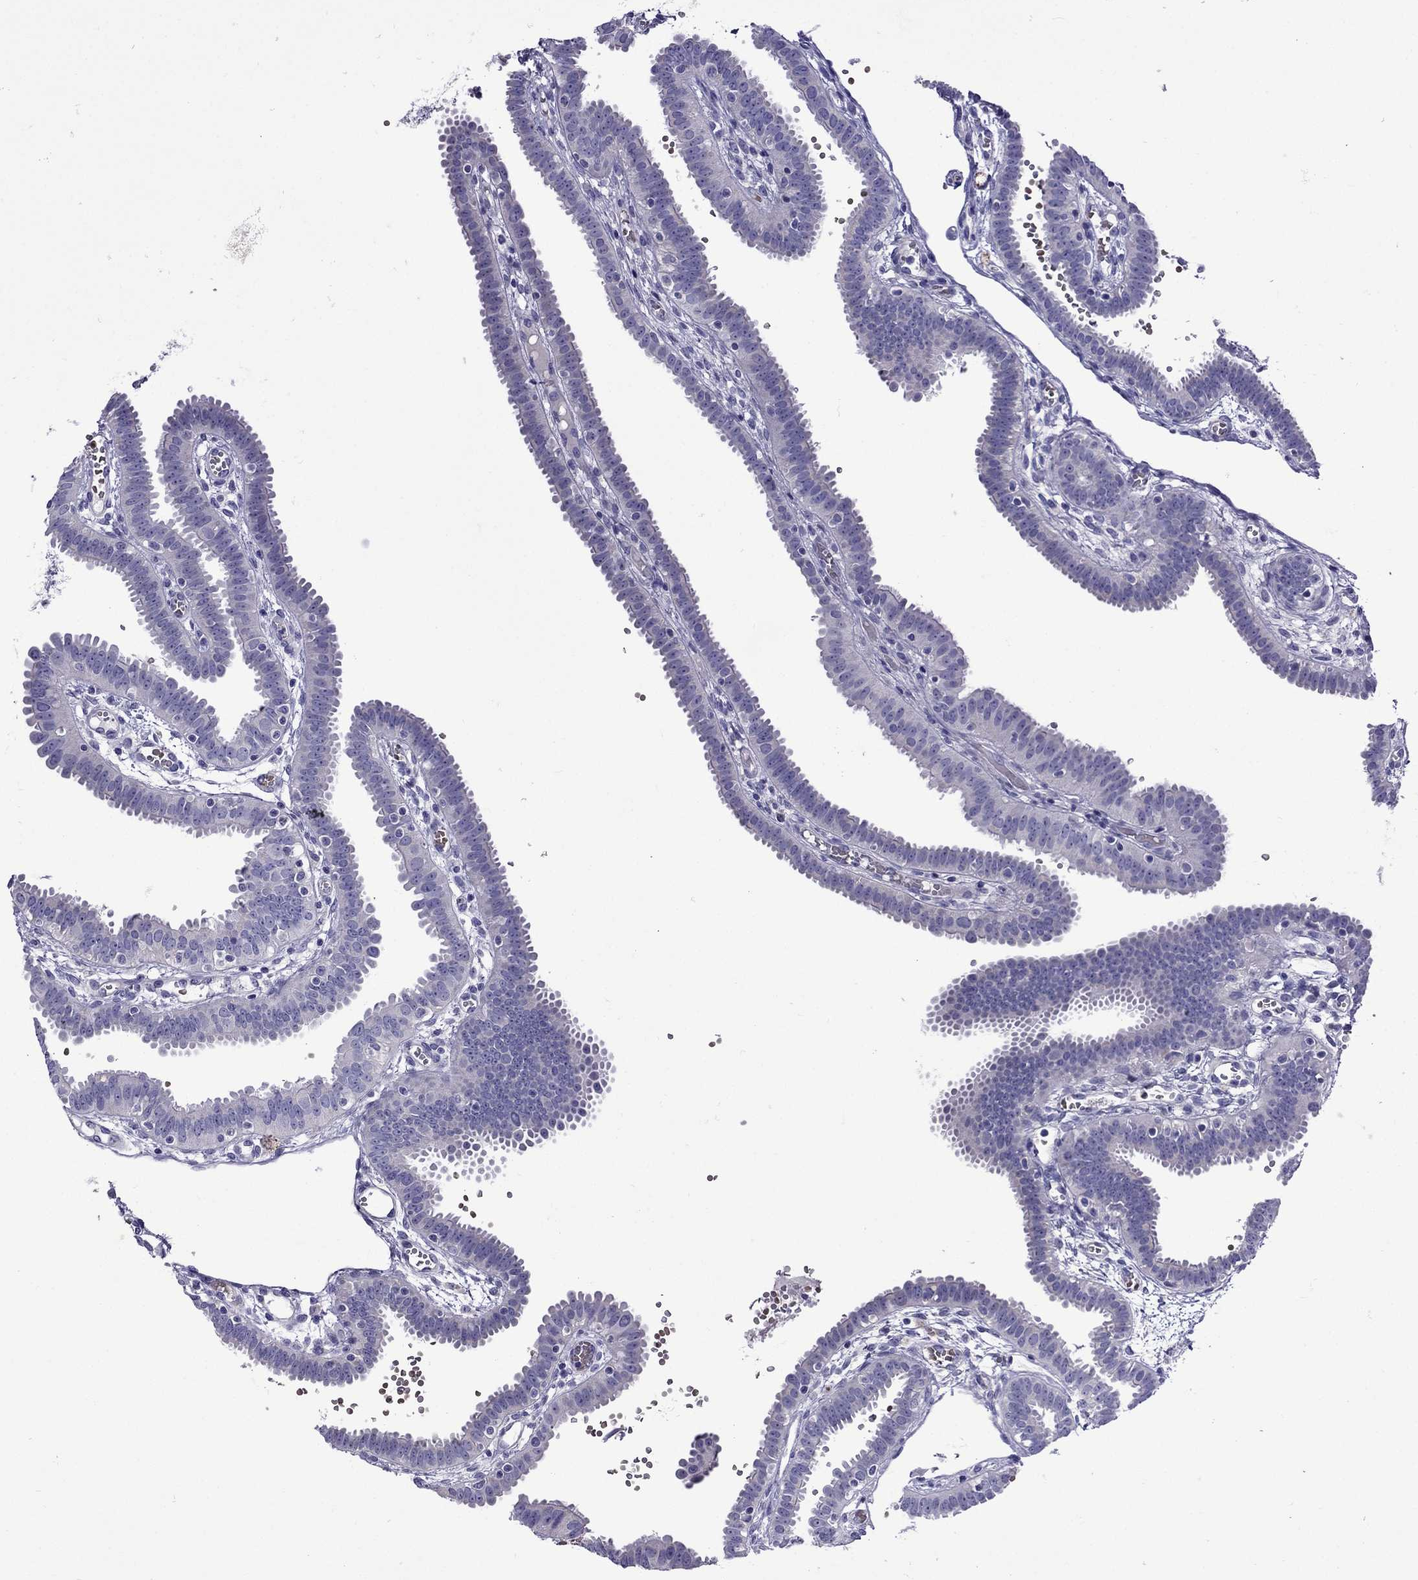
{"staining": {"intensity": "negative", "quantity": "none", "location": "none"}, "tissue": "fallopian tube", "cell_type": "Glandular cells", "image_type": "normal", "snomed": [{"axis": "morphology", "description": "Normal tissue, NOS"}, {"axis": "topography", "description": "Fallopian tube"}], "caption": "Immunohistochemistry image of unremarkable fallopian tube stained for a protein (brown), which exhibits no staining in glandular cells.", "gene": "TDRD1", "patient": {"sex": "female", "age": 37}}